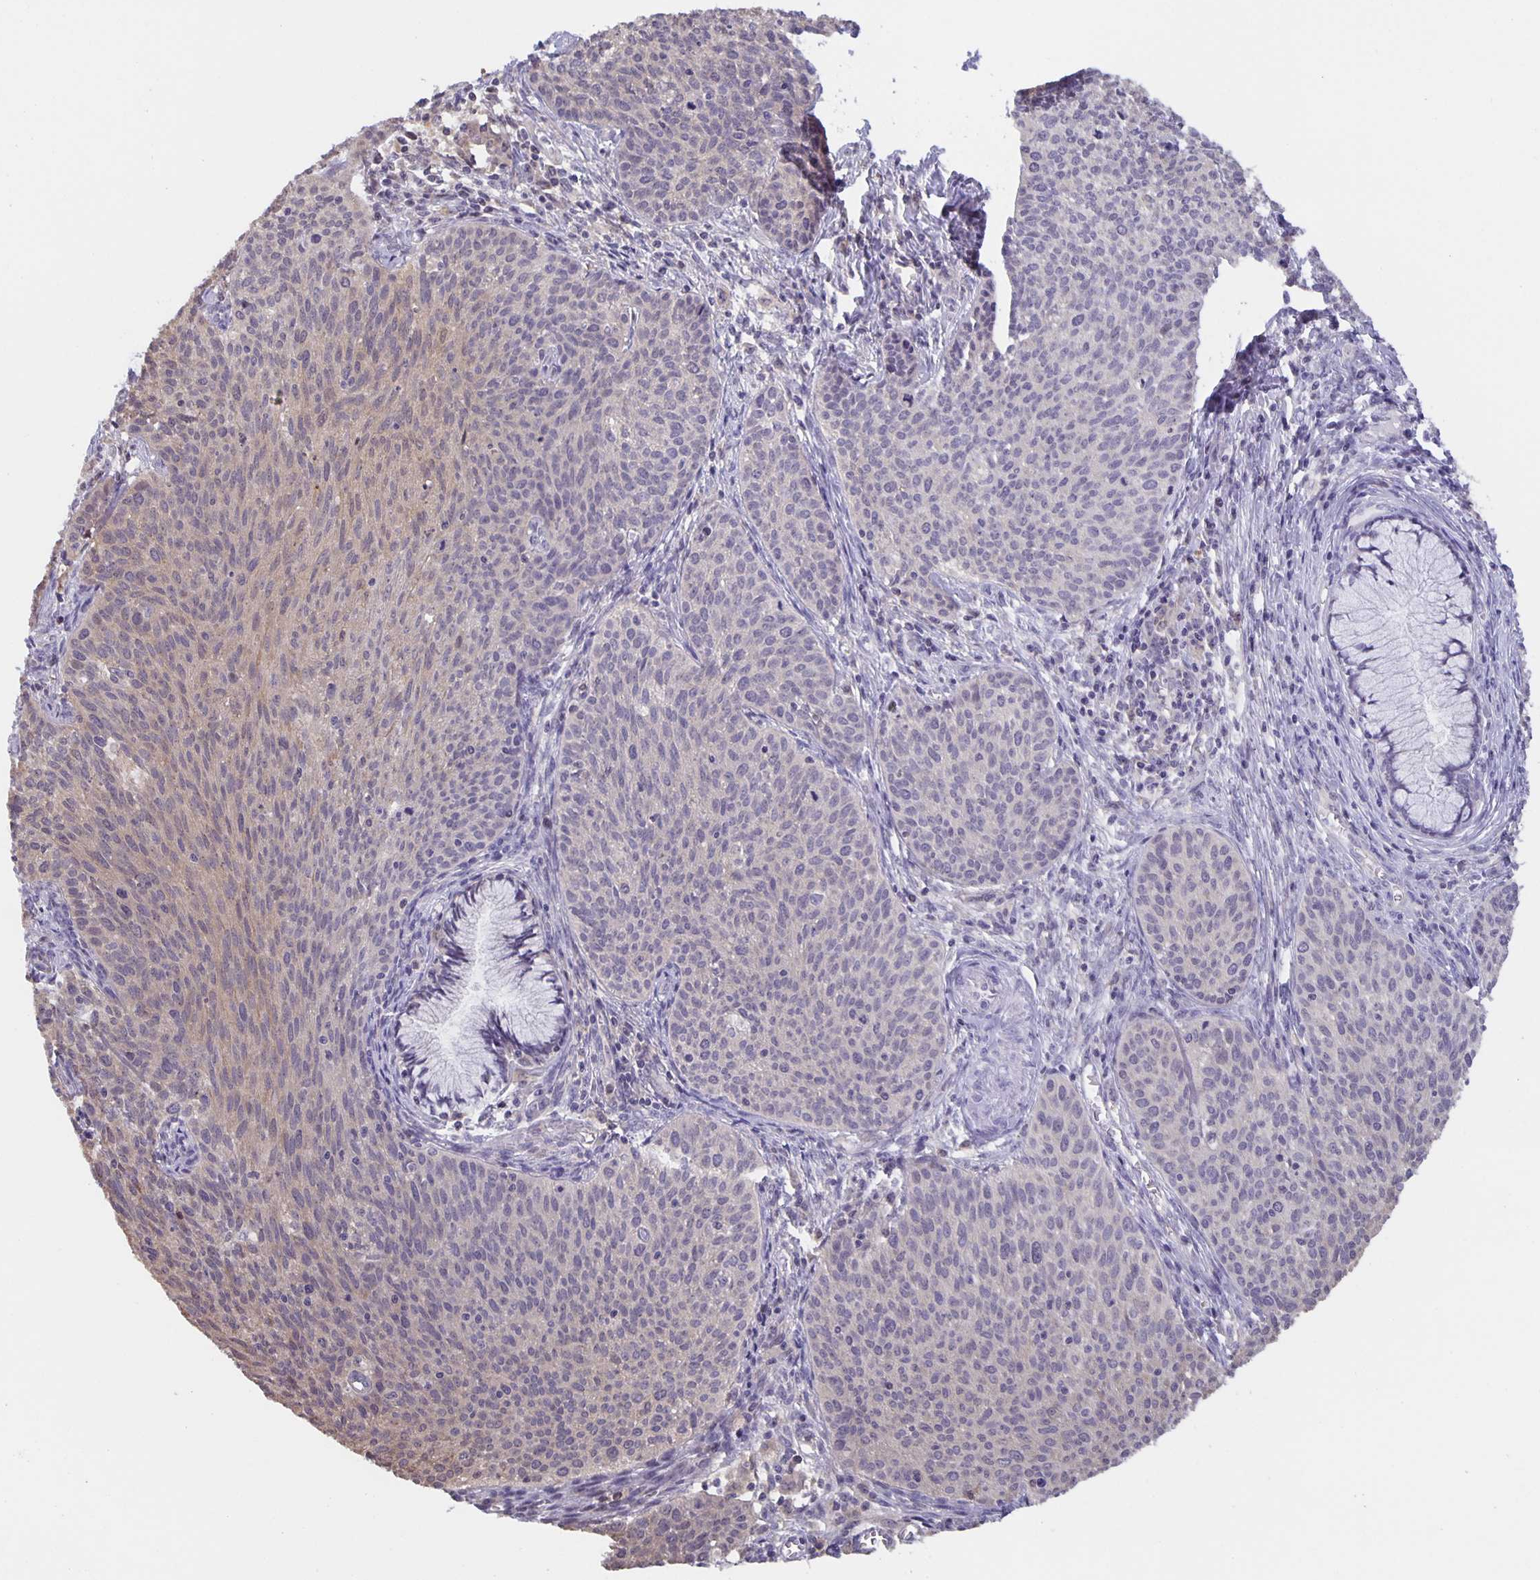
{"staining": {"intensity": "weak", "quantity": "<25%", "location": "cytoplasmic/membranous,nuclear"}, "tissue": "cervical cancer", "cell_type": "Tumor cells", "image_type": "cancer", "snomed": [{"axis": "morphology", "description": "Squamous cell carcinoma, NOS"}, {"axis": "topography", "description": "Cervix"}], "caption": "A high-resolution histopathology image shows IHC staining of squamous cell carcinoma (cervical), which reveals no significant expression in tumor cells. Nuclei are stained in blue.", "gene": "MARCHF6", "patient": {"sex": "female", "age": 38}}